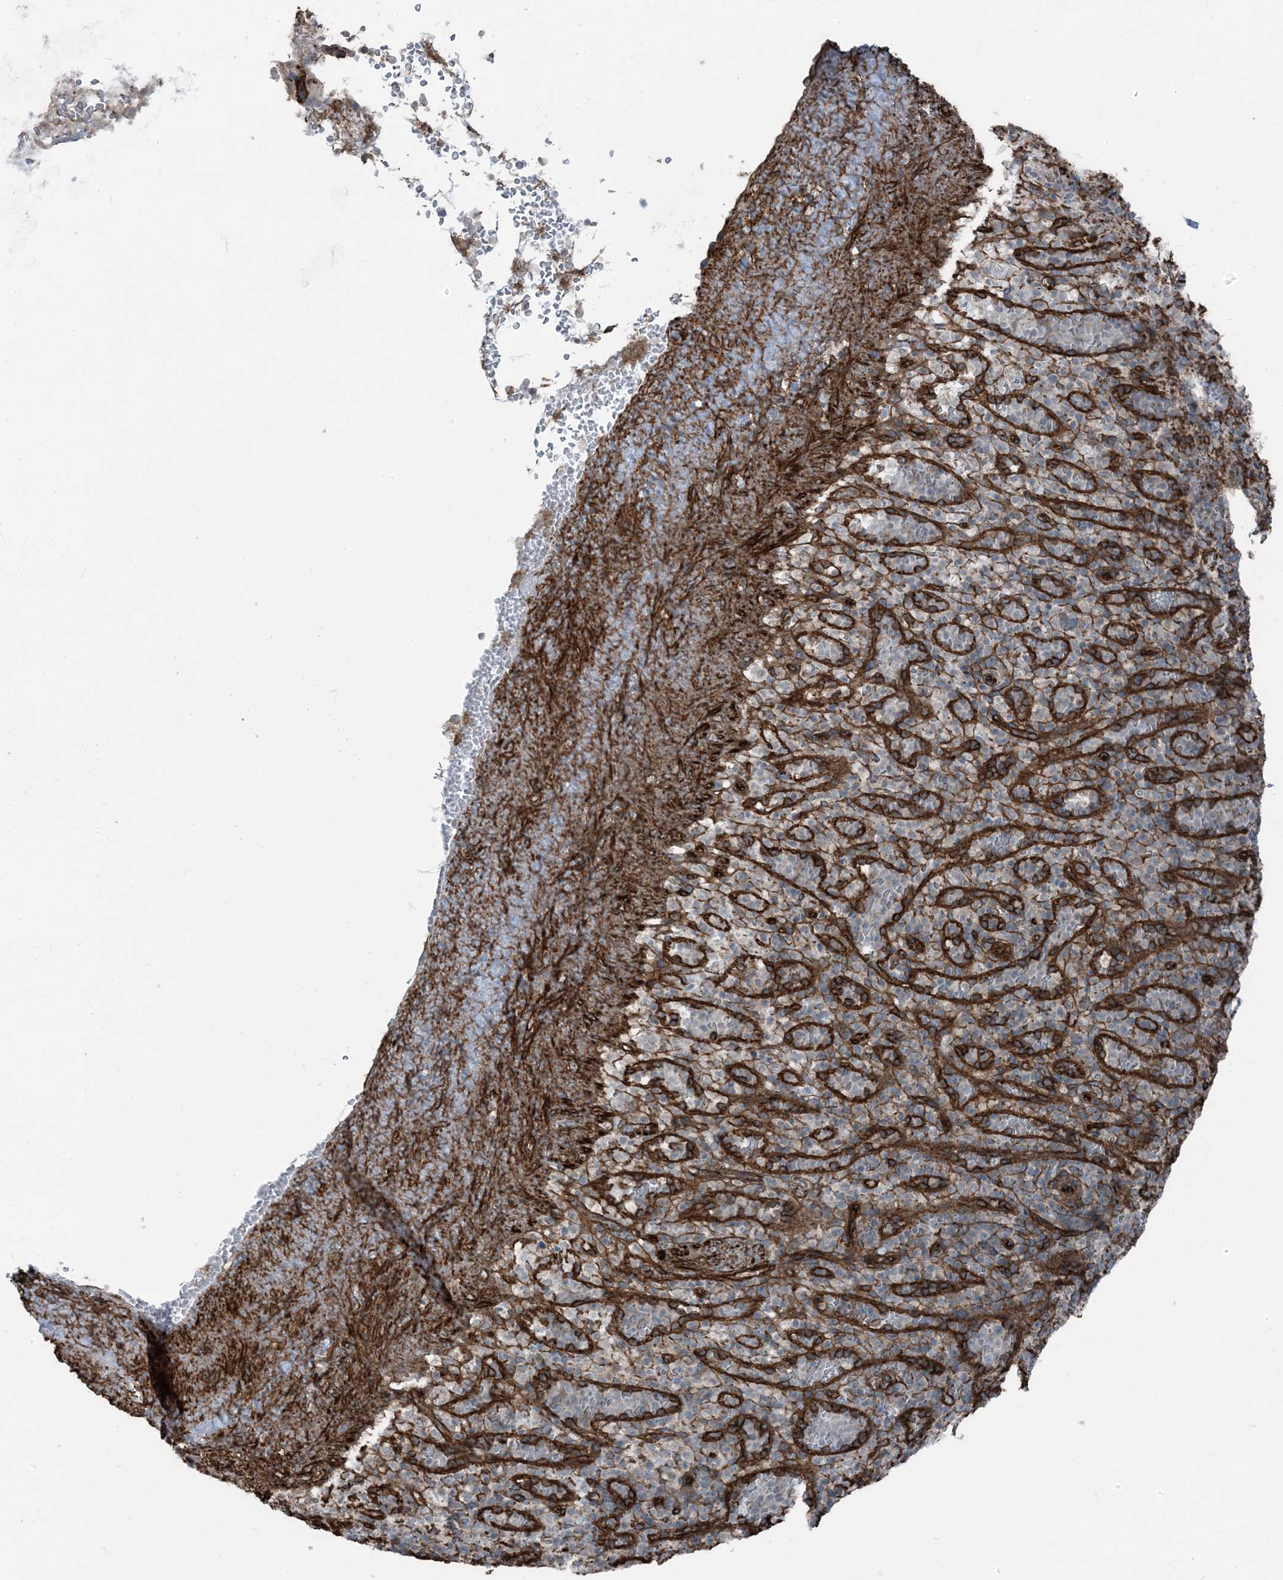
{"staining": {"intensity": "moderate", "quantity": "<25%", "location": "cytoplasmic/membranous"}, "tissue": "spleen", "cell_type": "Cells in red pulp", "image_type": "normal", "snomed": [{"axis": "morphology", "description": "Normal tissue, NOS"}, {"axis": "topography", "description": "Spleen"}], "caption": "Cells in red pulp reveal low levels of moderate cytoplasmic/membranous expression in approximately <25% of cells in normal spleen.", "gene": "ZFP90", "patient": {"sex": "female", "age": 74}}